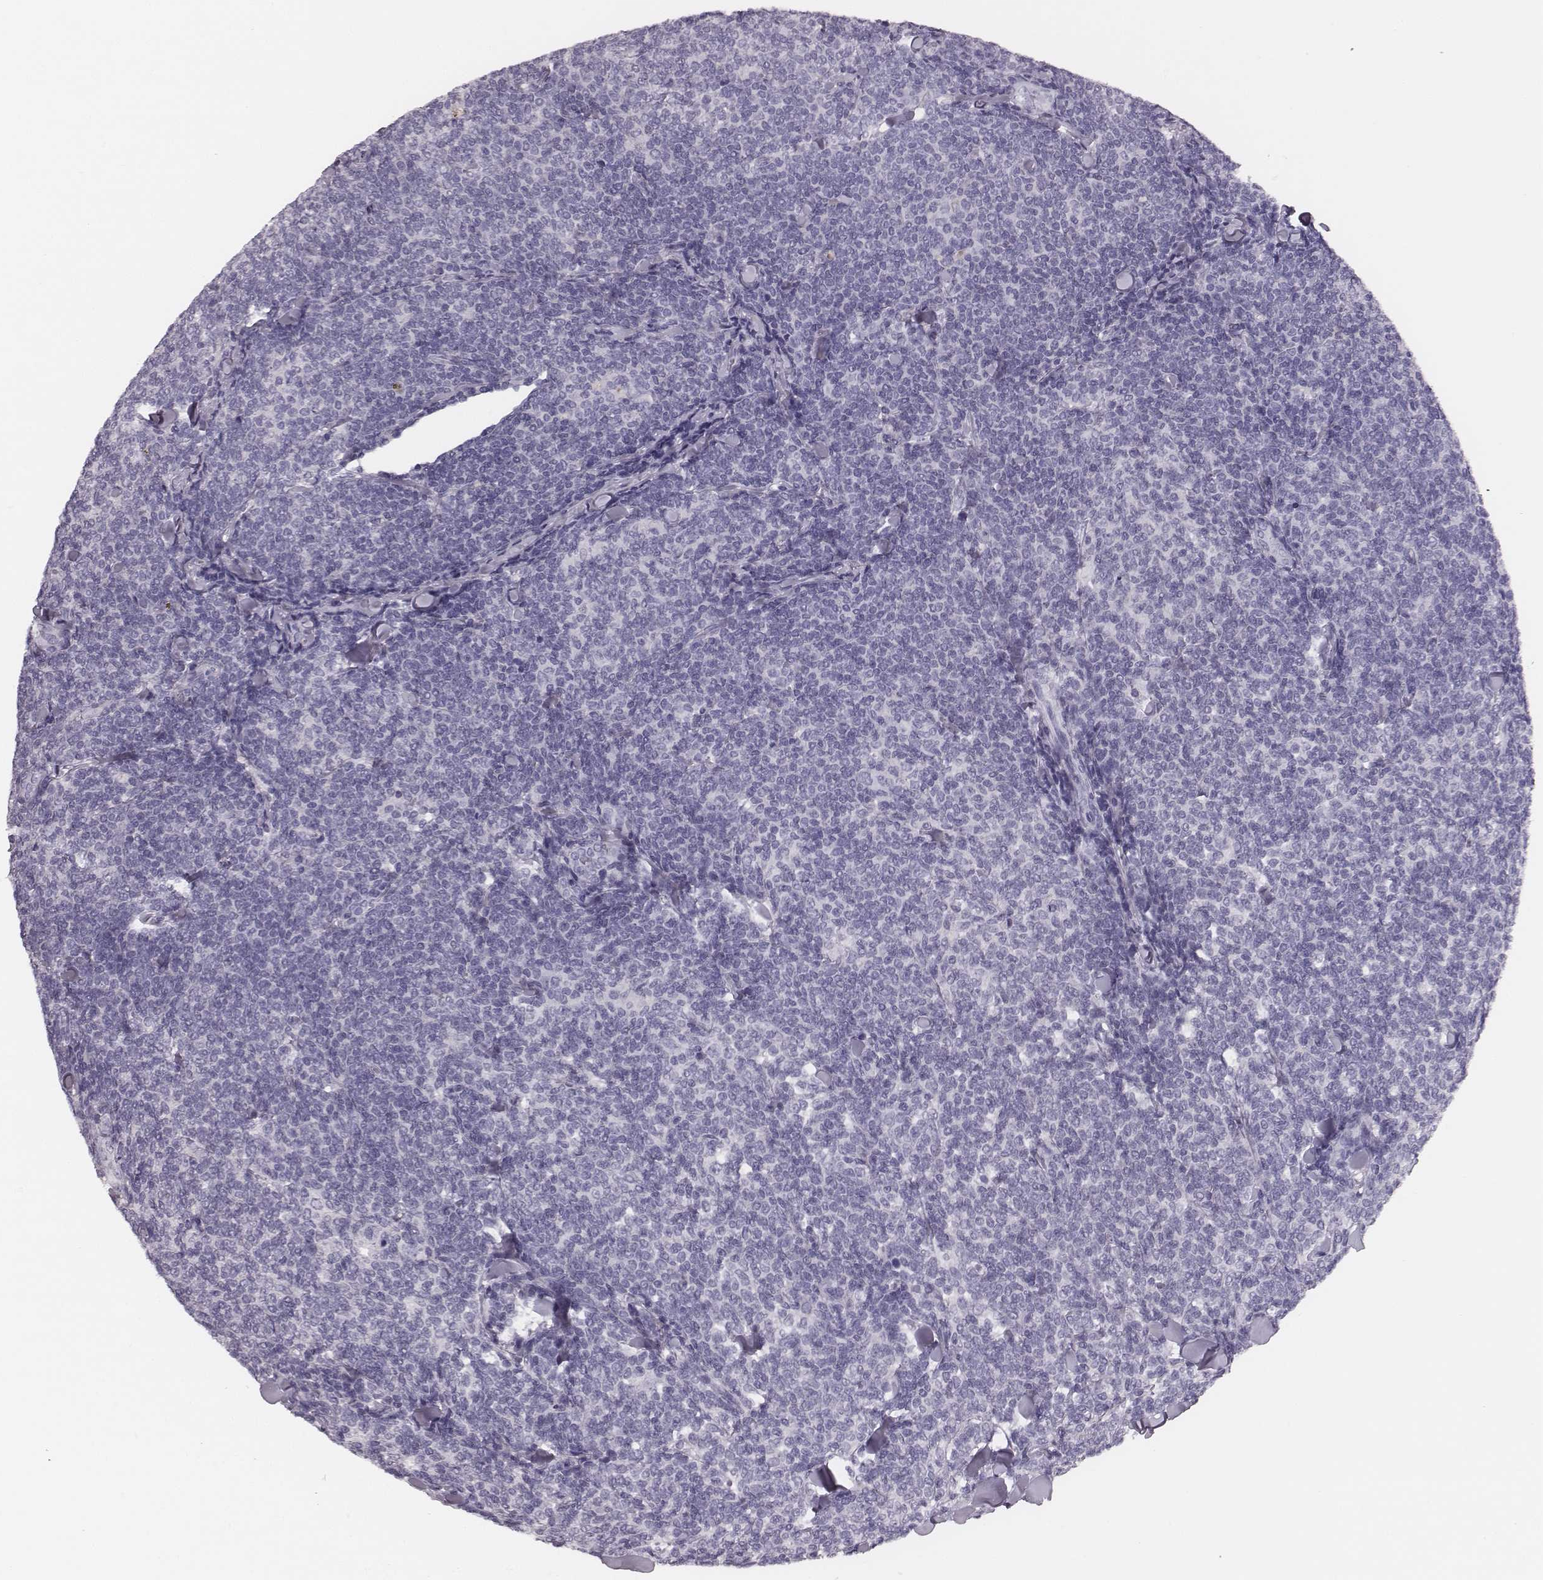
{"staining": {"intensity": "negative", "quantity": "none", "location": "none"}, "tissue": "lymphoma", "cell_type": "Tumor cells", "image_type": "cancer", "snomed": [{"axis": "morphology", "description": "Malignant lymphoma, non-Hodgkin's type, Low grade"}, {"axis": "topography", "description": "Lymph node"}], "caption": "Tumor cells show no significant protein positivity in malignant lymphoma, non-Hodgkin's type (low-grade).", "gene": "CSH1", "patient": {"sex": "female", "age": 56}}